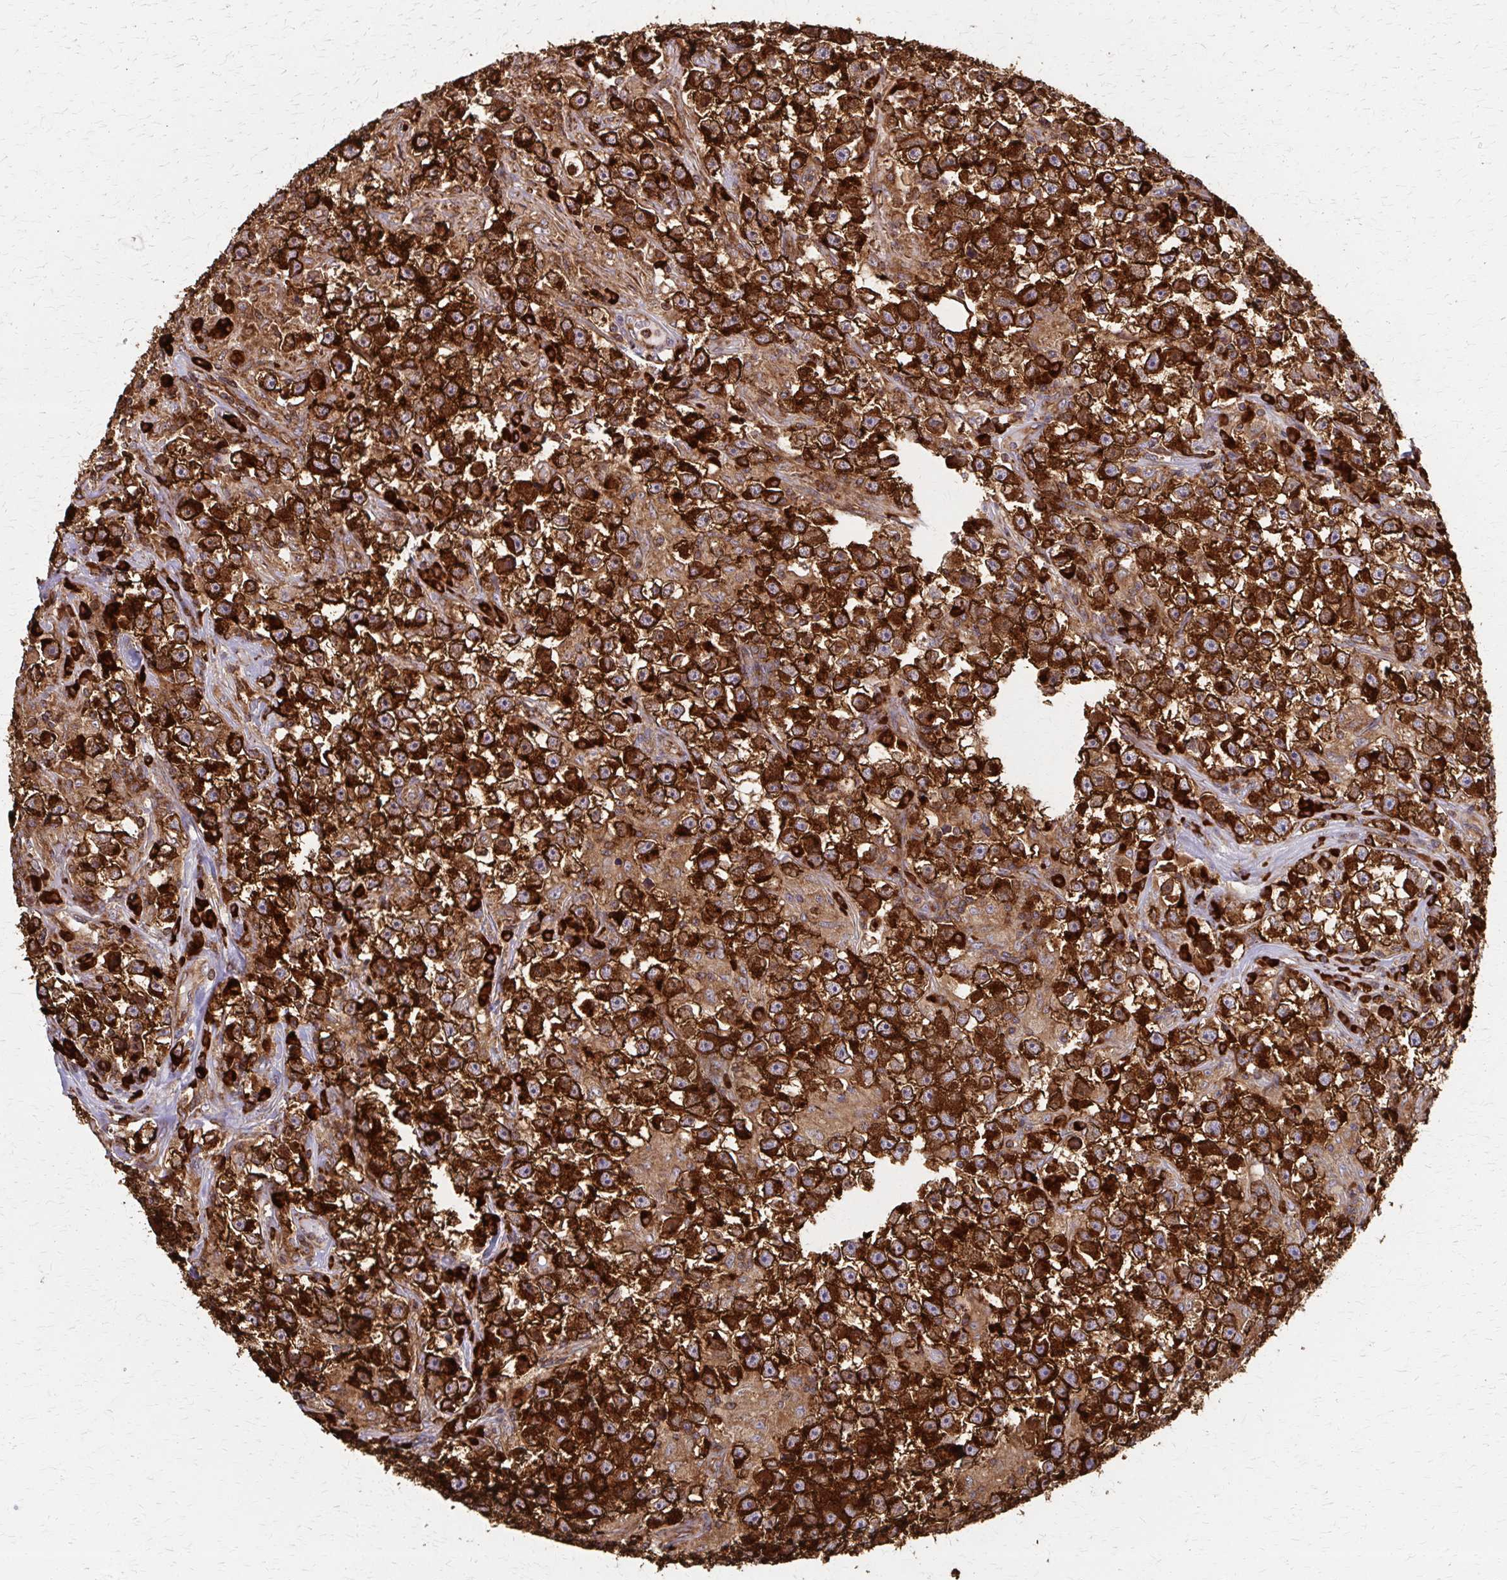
{"staining": {"intensity": "strong", "quantity": ">75%", "location": "cytoplasmic/membranous"}, "tissue": "testis cancer", "cell_type": "Tumor cells", "image_type": "cancer", "snomed": [{"axis": "morphology", "description": "Seminoma, NOS"}, {"axis": "topography", "description": "Testis"}], "caption": "Protein staining of testis cancer (seminoma) tissue shows strong cytoplasmic/membranous expression in about >75% of tumor cells.", "gene": "EEF2", "patient": {"sex": "male", "age": 33}}